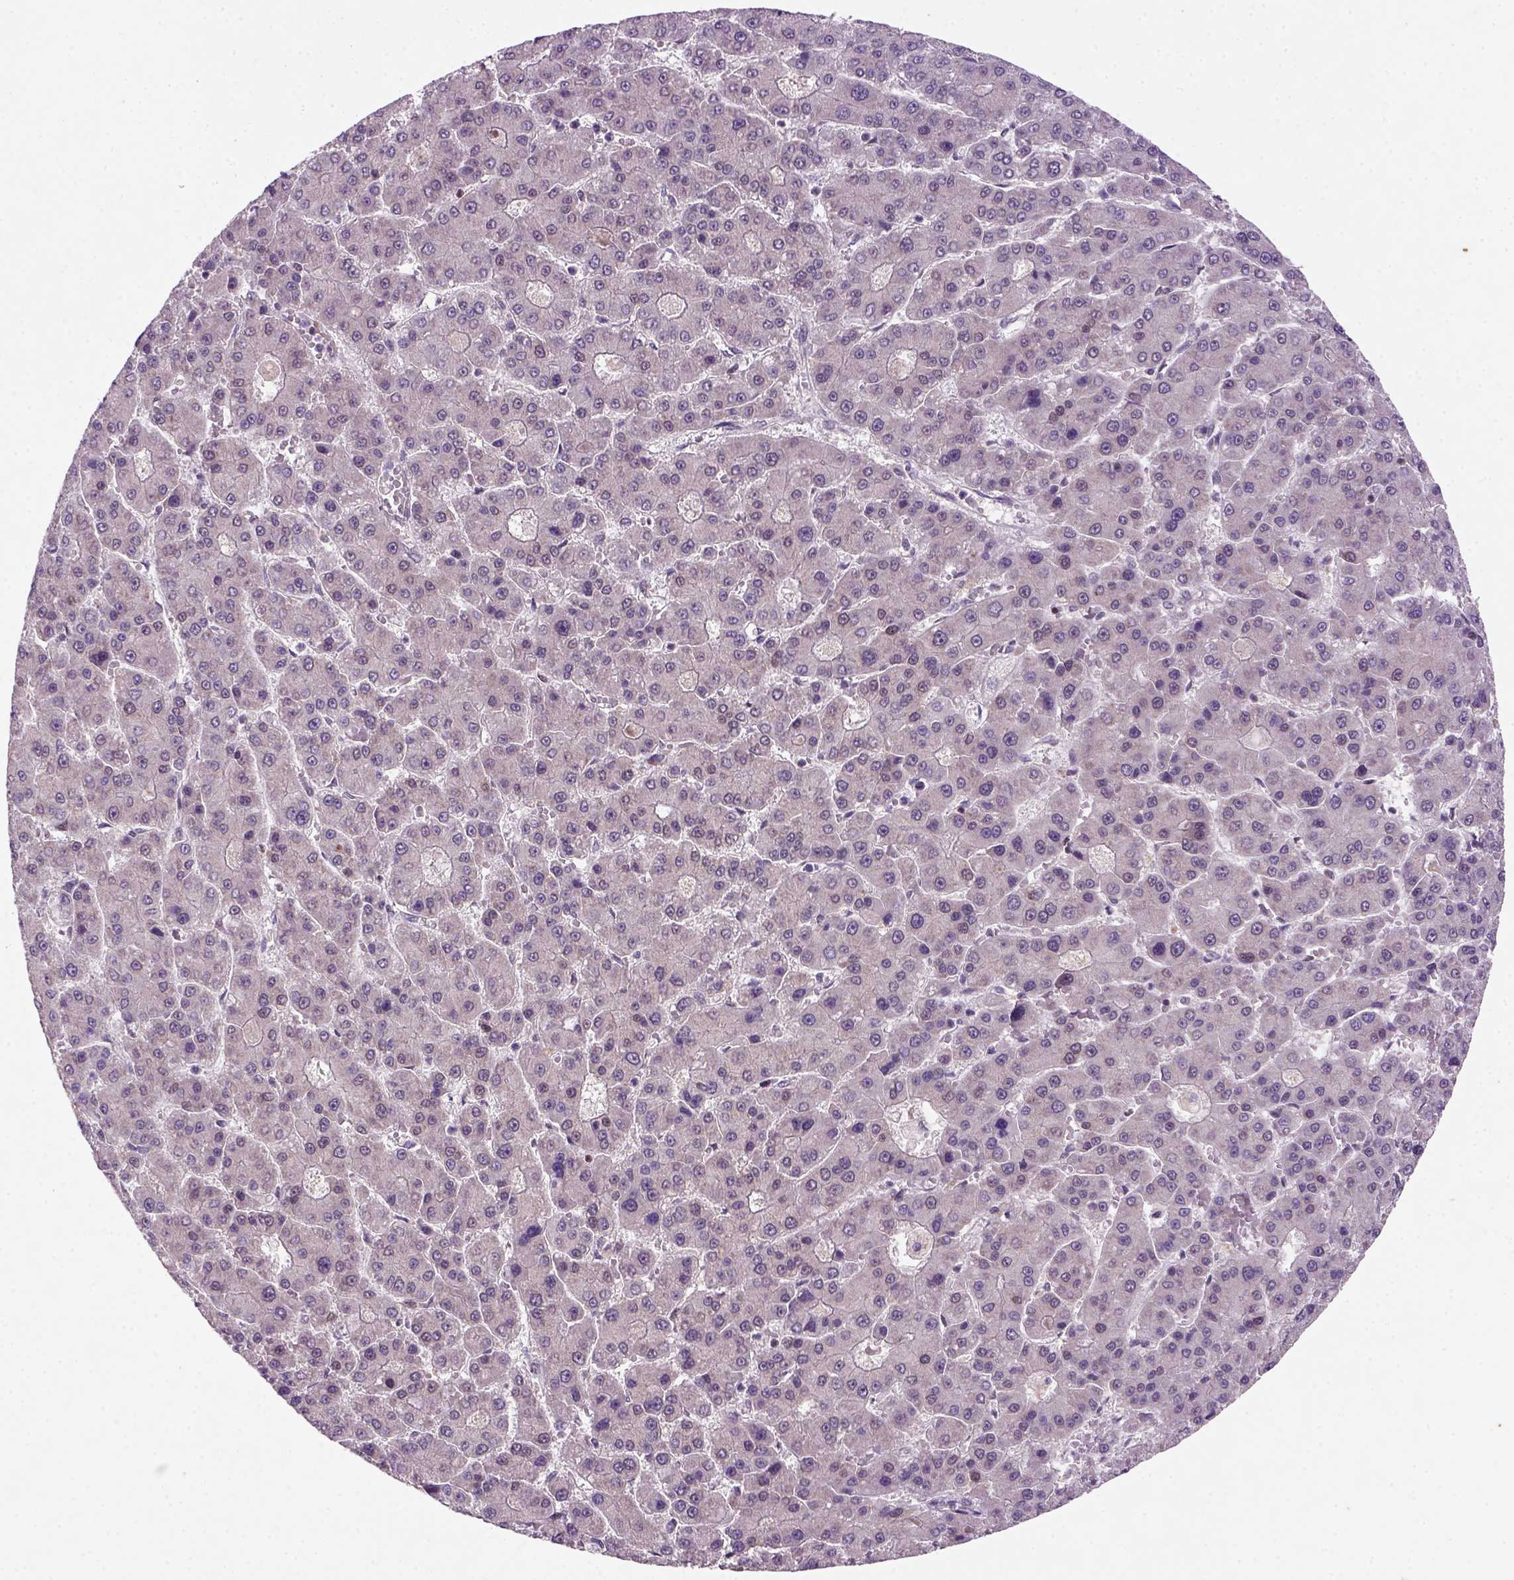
{"staining": {"intensity": "negative", "quantity": "none", "location": "none"}, "tissue": "liver cancer", "cell_type": "Tumor cells", "image_type": "cancer", "snomed": [{"axis": "morphology", "description": "Carcinoma, Hepatocellular, NOS"}, {"axis": "topography", "description": "Liver"}], "caption": "IHC image of human liver cancer (hepatocellular carcinoma) stained for a protein (brown), which displays no staining in tumor cells.", "gene": "MGMT", "patient": {"sex": "male", "age": 70}}